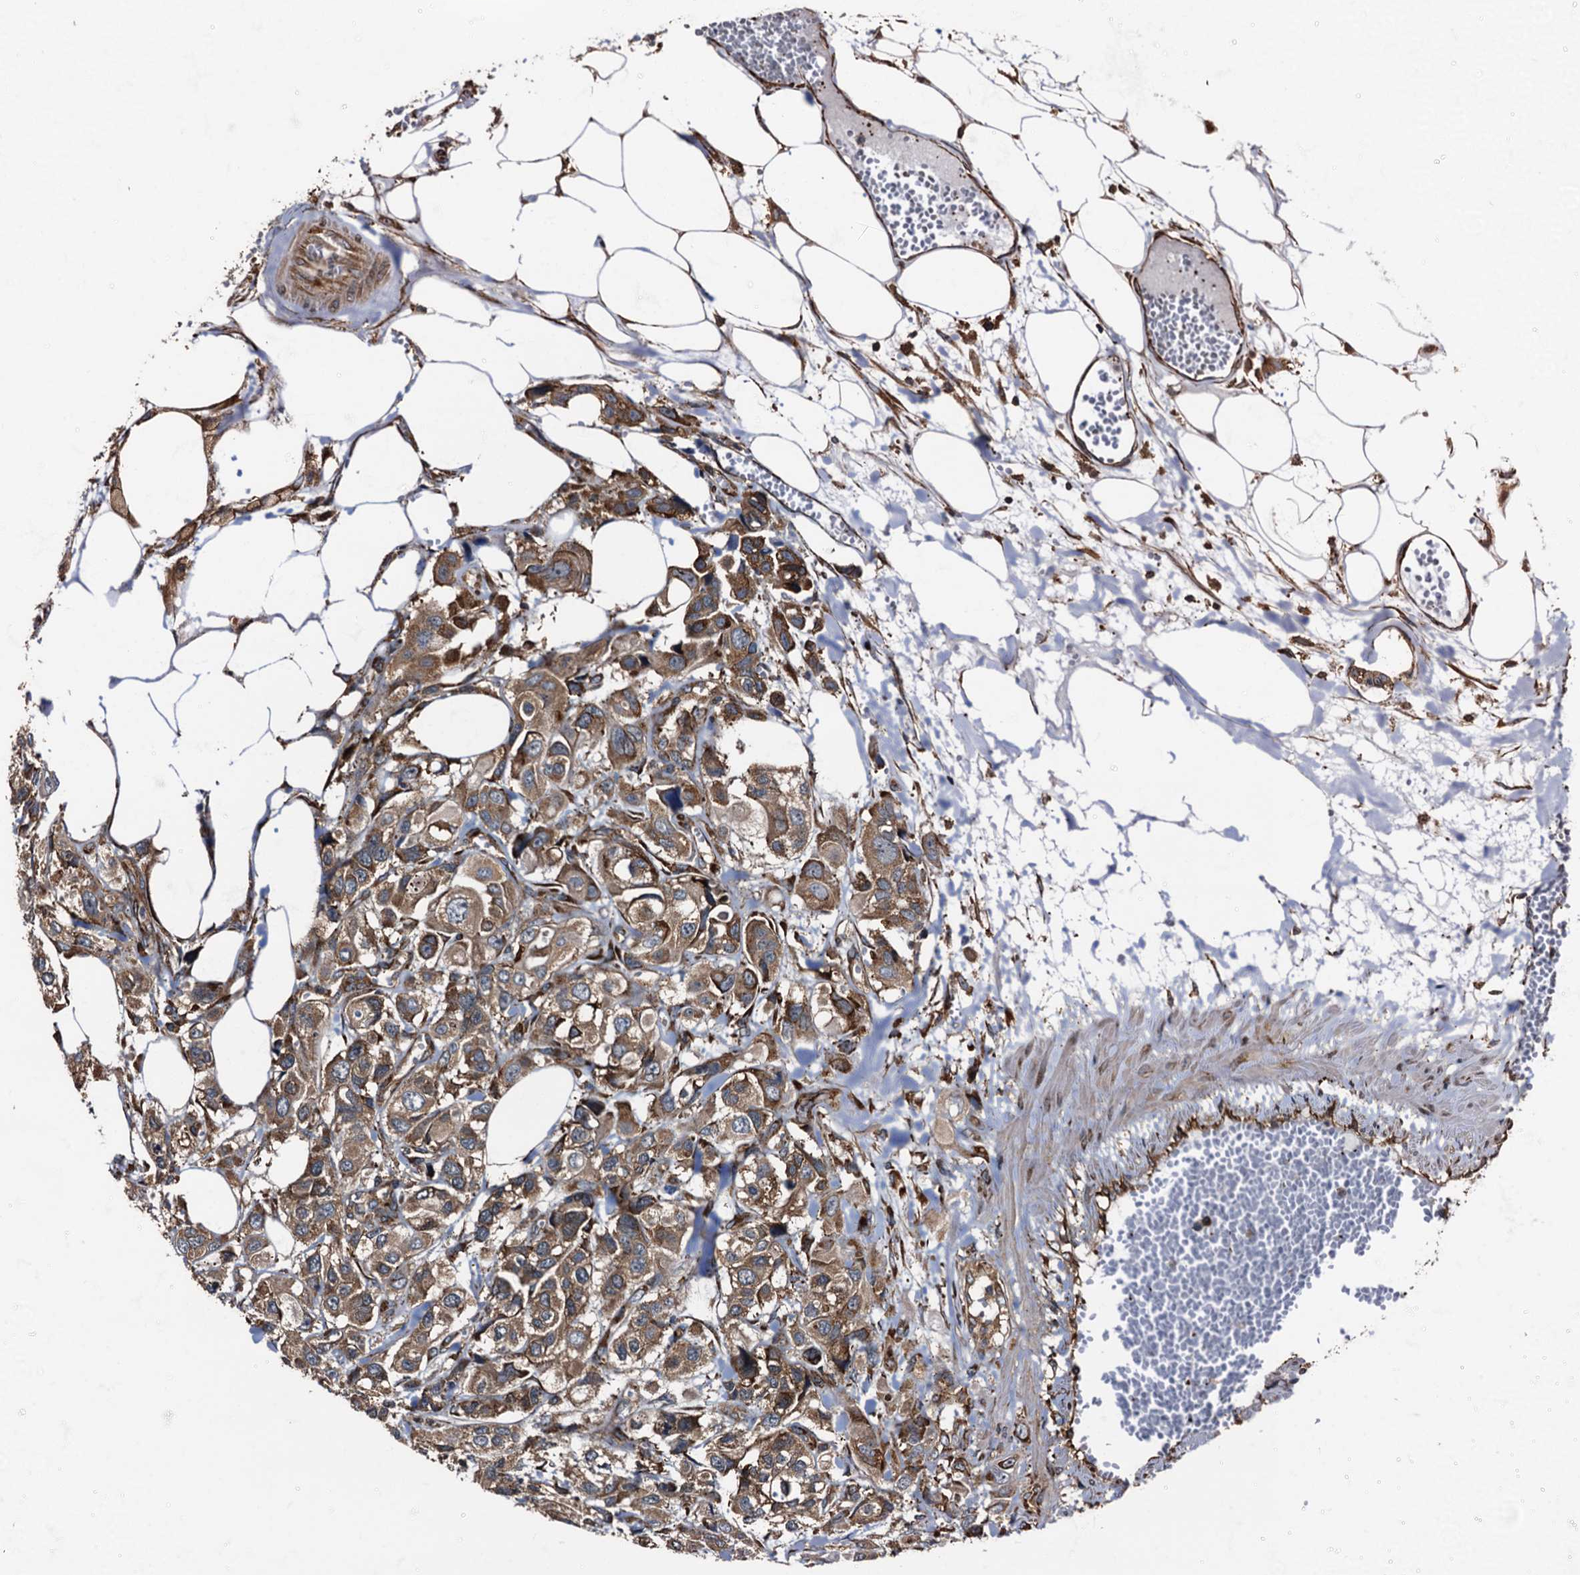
{"staining": {"intensity": "moderate", "quantity": ">75%", "location": "cytoplasmic/membranous"}, "tissue": "urothelial cancer", "cell_type": "Tumor cells", "image_type": "cancer", "snomed": [{"axis": "morphology", "description": "Urothelial carcinoma, High grade"}, {"axis": "topography", "description": "Urinary bladder"}], "caption": "Moderate cytoplasmic/membranous expression for a protein is seen in about >75% of tumor cells of urothelial carcinoma (high-grade) using immunohistochemistry.", "gene": "ATP2C1", "patient": {"sex": "male", "age": 67}}